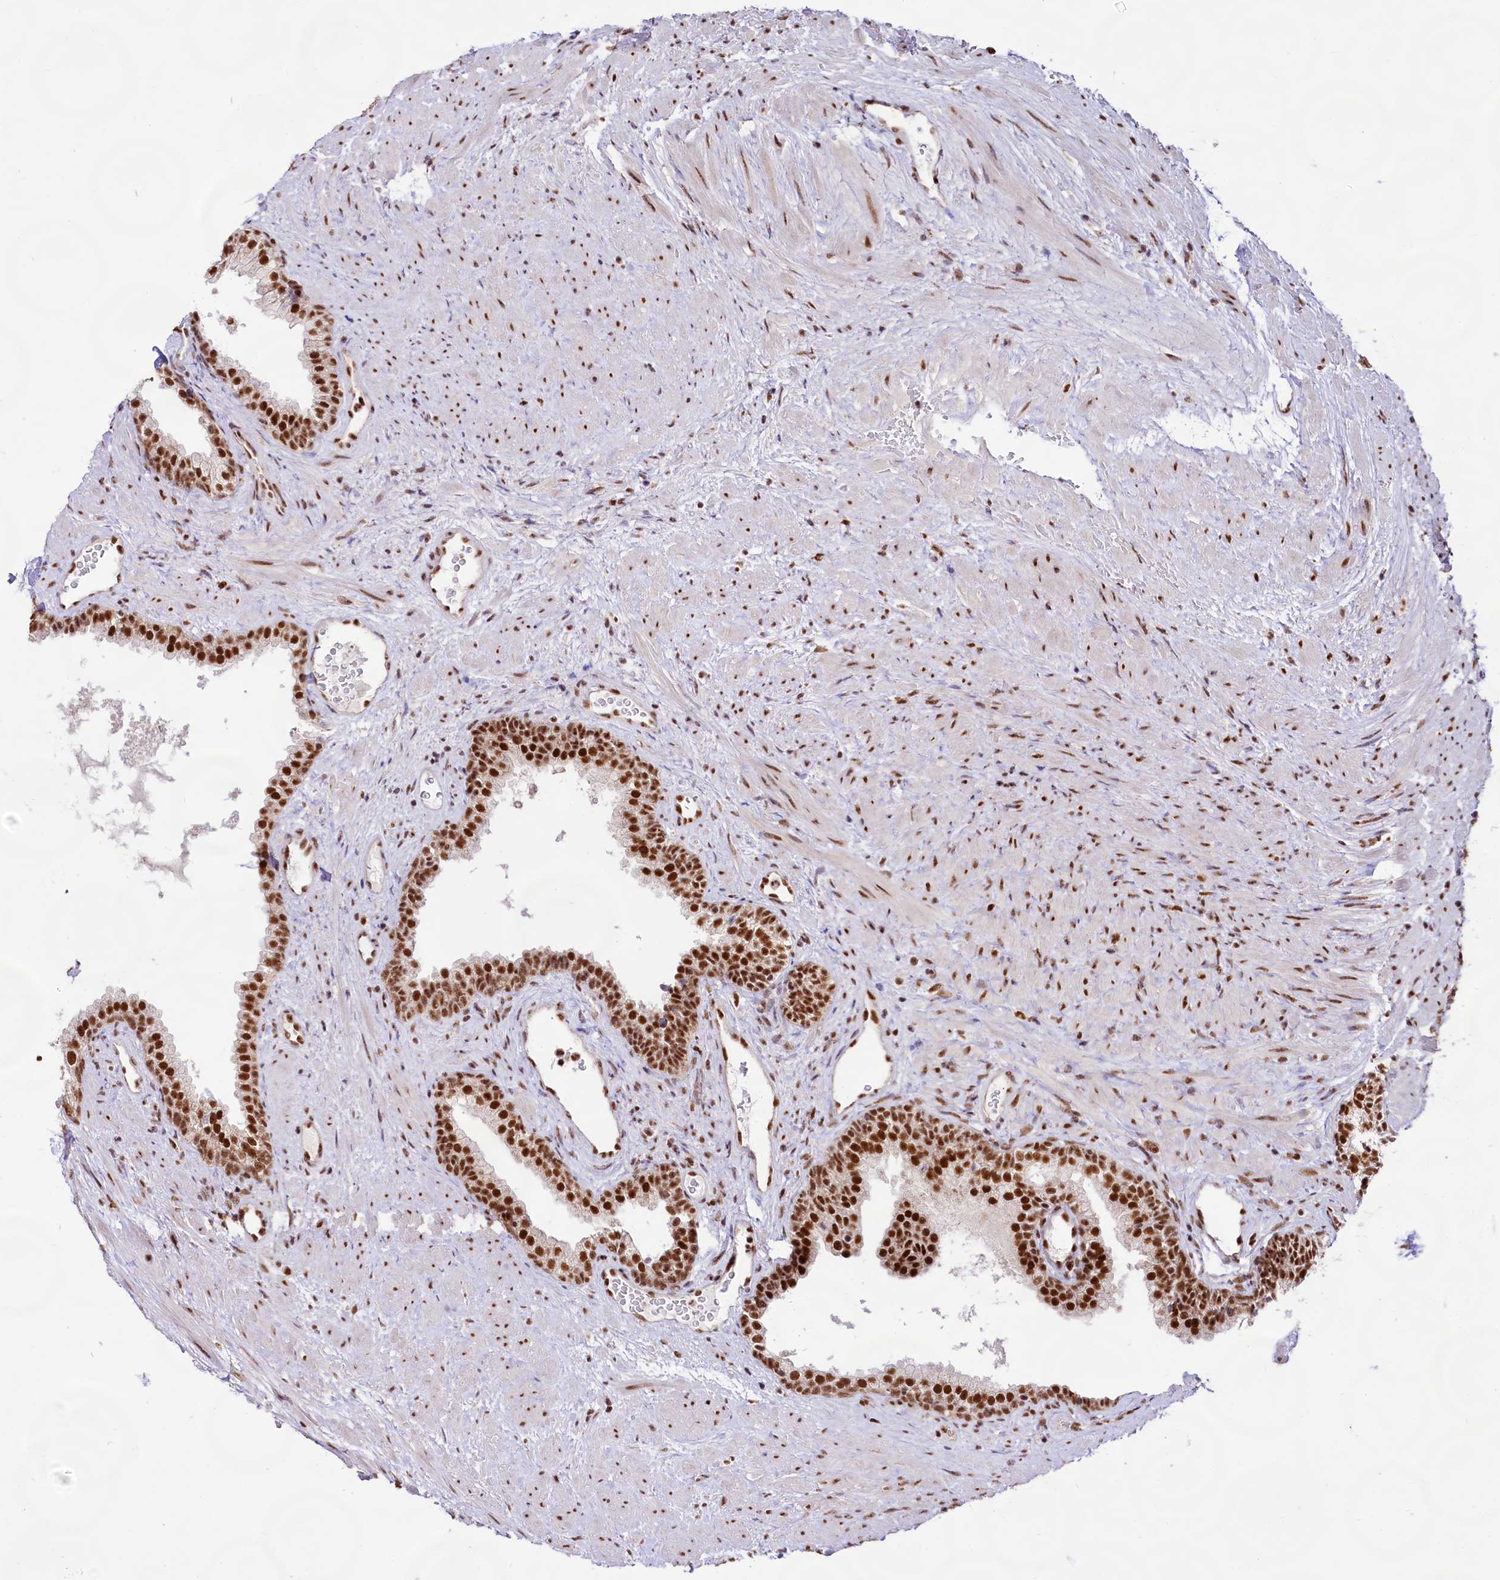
{"staining": {"intensity": "strong", "quantity": ">75%", "location": "nuclear"}, "tissue": "prostate", "cell_type": "Glandular cells", "image_type": "normal", "snomed": [{"axis": "morphology", "description": "Normal tissue, NOS"}, {"axis": "topography", "description": "Prostate"}], "caption": "Normal prostate reveals strong nuclear staining in about >75% of glandular cells Nuclei are stained in blue..", "gene": "HIRA", "patient": {"sex": "male", "age": 76}}